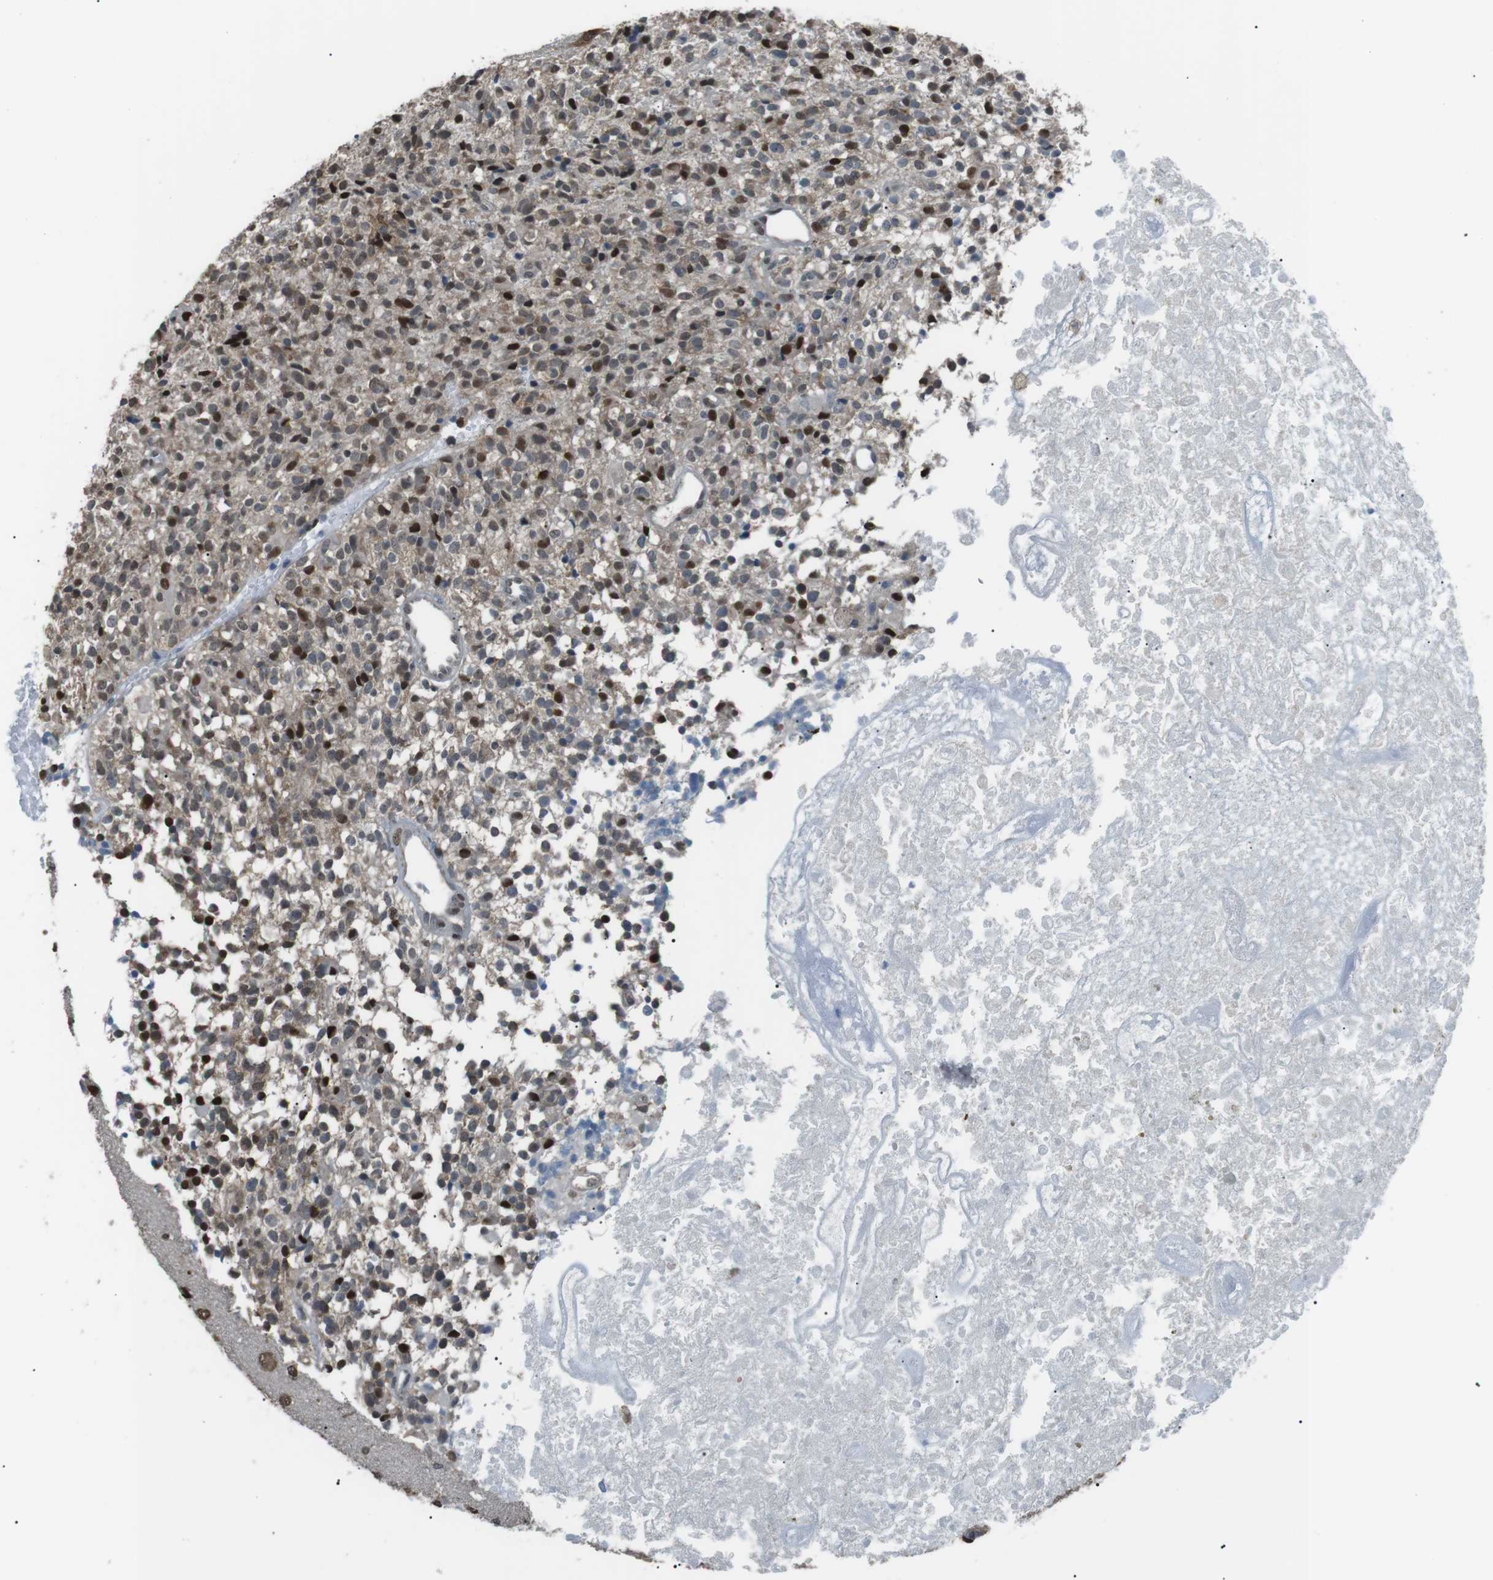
{"staining": {"intensity": "strong", "quantity": "25%-75%", "location": "nuclear"}, "tissue": "glioma", "cell_type": "Tumor cells", "image_type": "cancer", "snomed": [{"axis": "morphology", "description": "Glioma, malignant, High grade"}, {"axis": "topography", "description": "Brain"}], "caption": "The immunohistochemical stain labels strong nuclear expression in tumor cells of malignant glioma (high-grade) tissue.", "gene": "SRPK2", "patient": {"sex": "female", "age": 59}}